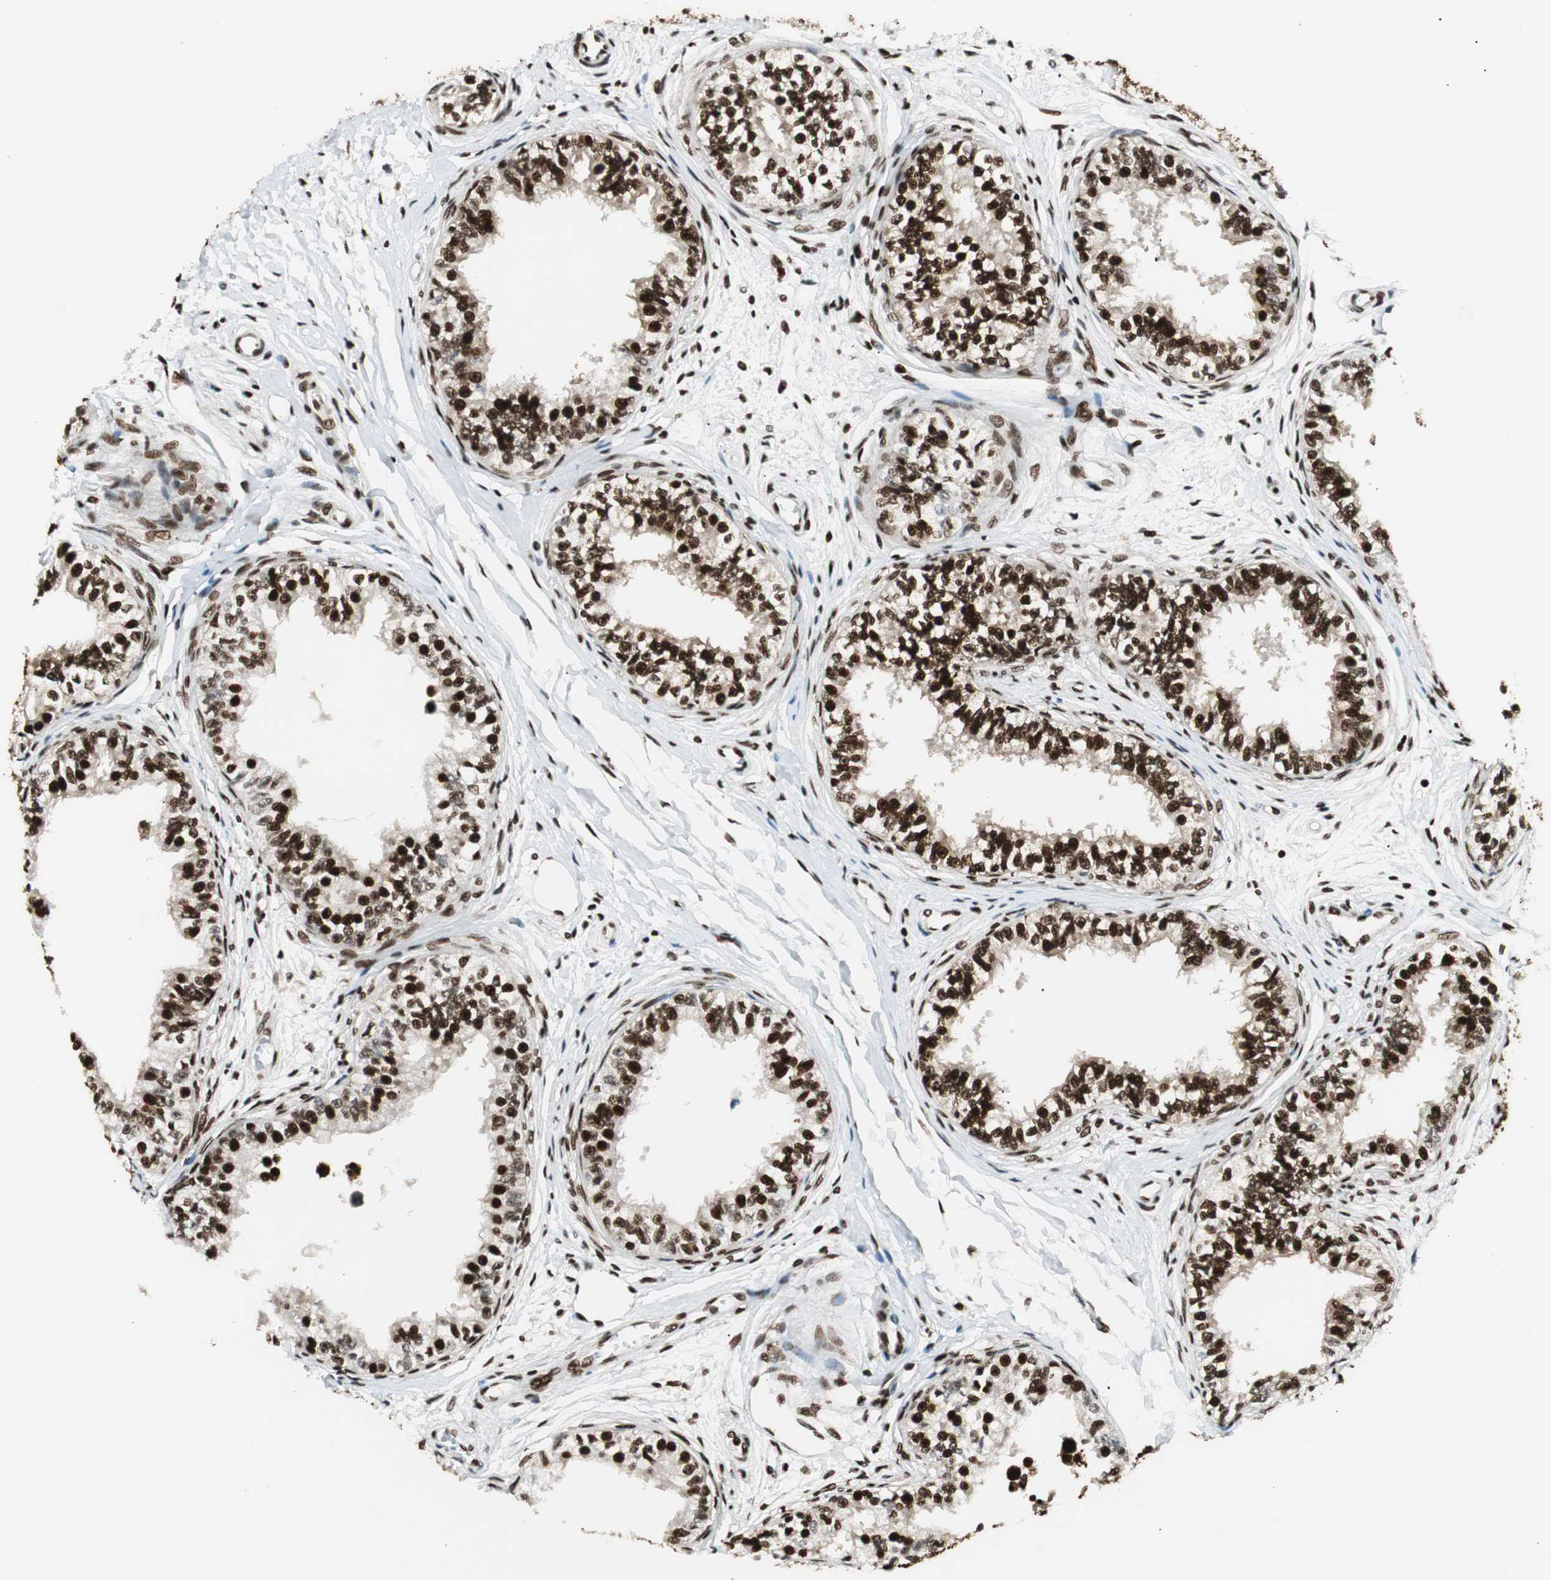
{"staining": {"intensity": "strong", "quantity": ">75%", "location": "nuclear"}, "tissue": "epididymis", "cell_type": "Glandular cells", "image_type": "normal", "snomed": [{"axis": "morphology", "description": "Normal tissue, NOS"}, {"axis": "morphology", "description": "Adenocarcinoma, metastatic, NOS"}, {"axis": "topography", "description": "Testis"}, {"axis": "topography", "description": "Epididymis"}], "caption": "Immunohistochemical staining of benign epididymis exhibits high levels of strong nuclear positivity in about >75% of glandular cells. The protein of interest is shown in brown color, while the nuclei are stained blue.", "gene": "EWSR1", "patient": {"sex": "male", "age": 26}}